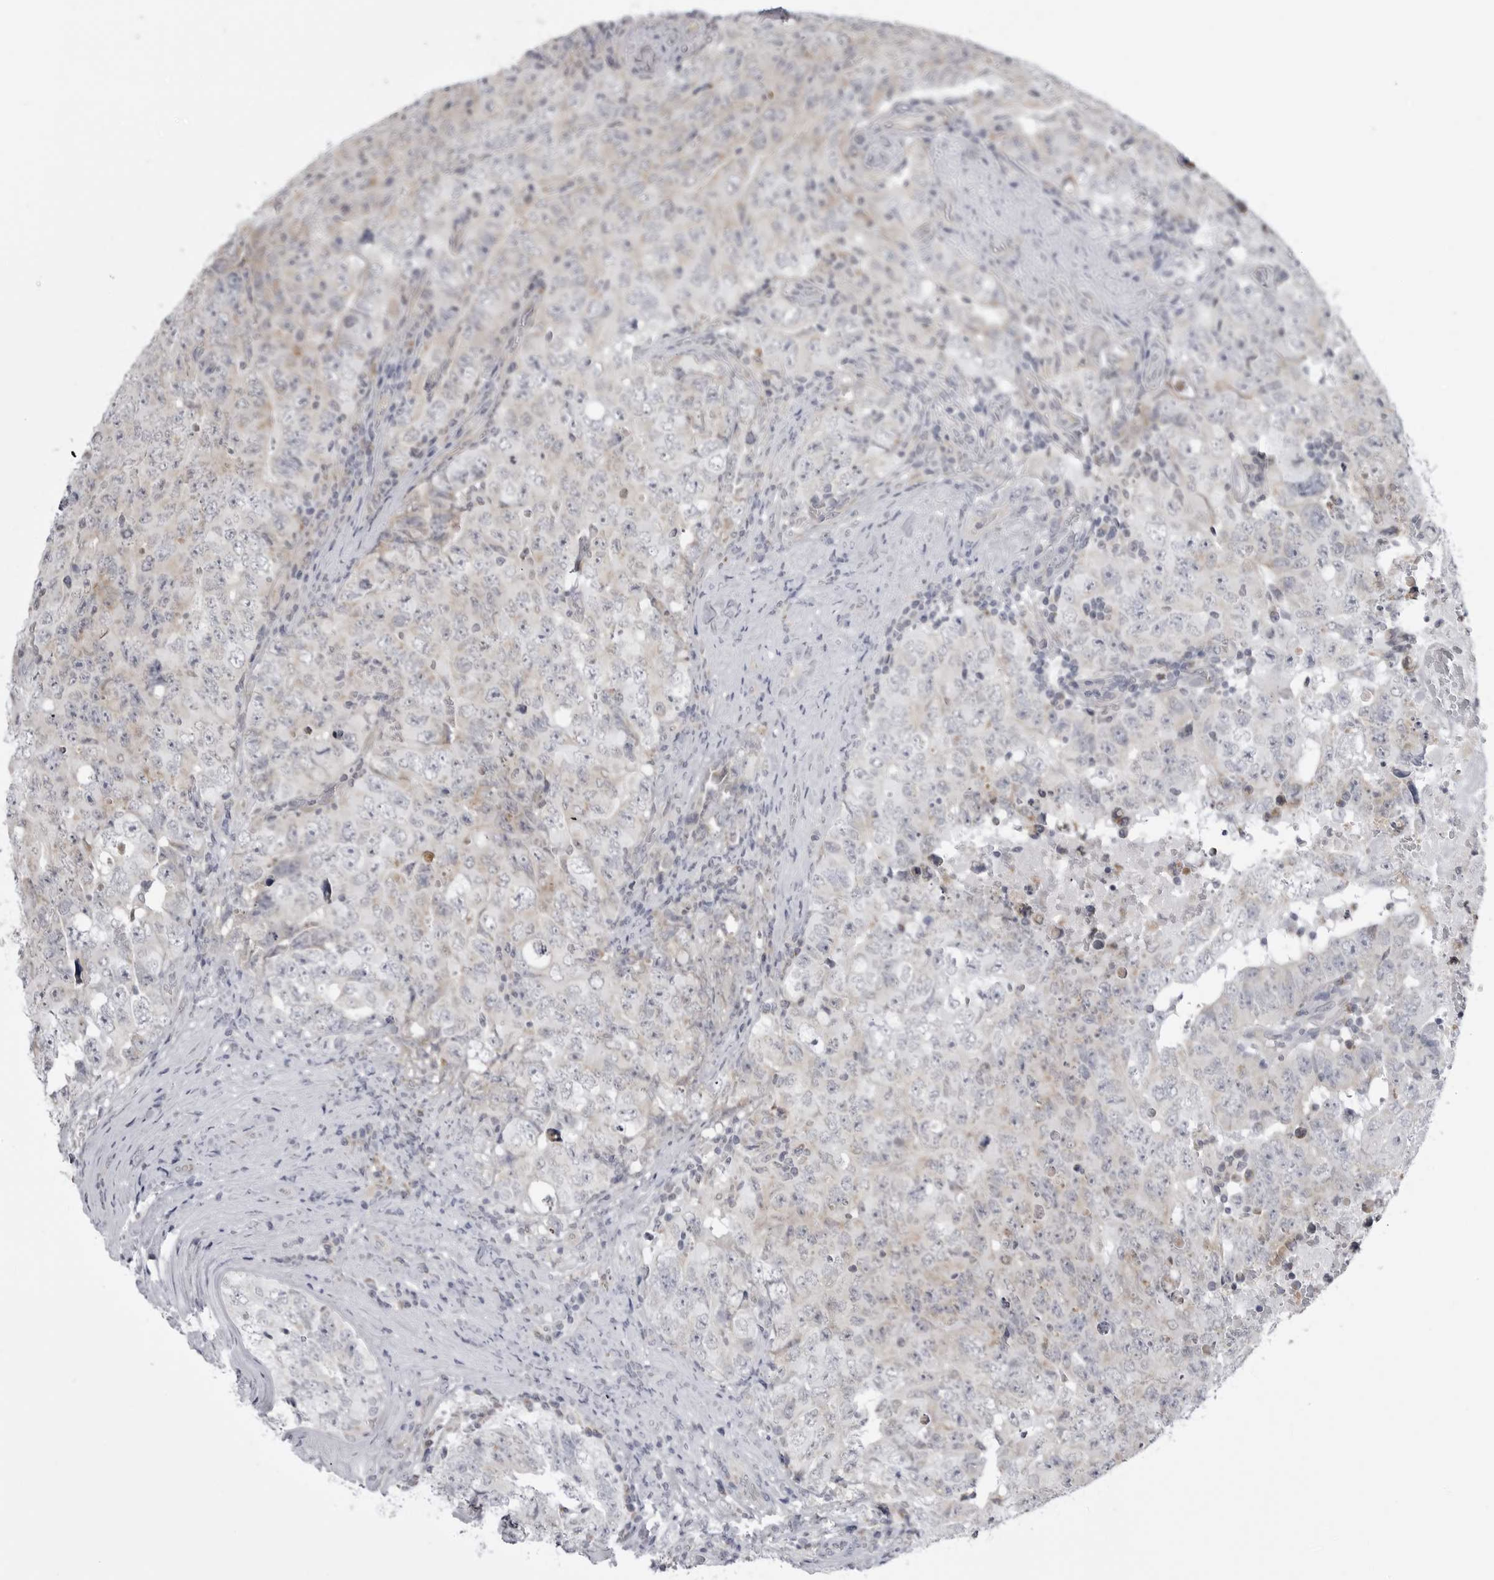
{"staining": {"intensity": "negative", "quantity": "none", "location": "none"}, "tissue": "testis cancer", "cell_type": "Tumor cells", "image_type": "cancer", "snomed": [{"axis": "morphology", "description": "Carcinoma, Embryonal, NOS"}, {"axis": "topography", "description": "Testis"}], "caption": "Immunohistochemistry histopathology image of neoplastic tissue: testis embryonal carcinoma stained with DAB demonstrates no significant protein positivity in tumor cells.", "gene": "FH", "patient": {"sex": "male", "age": 26}}